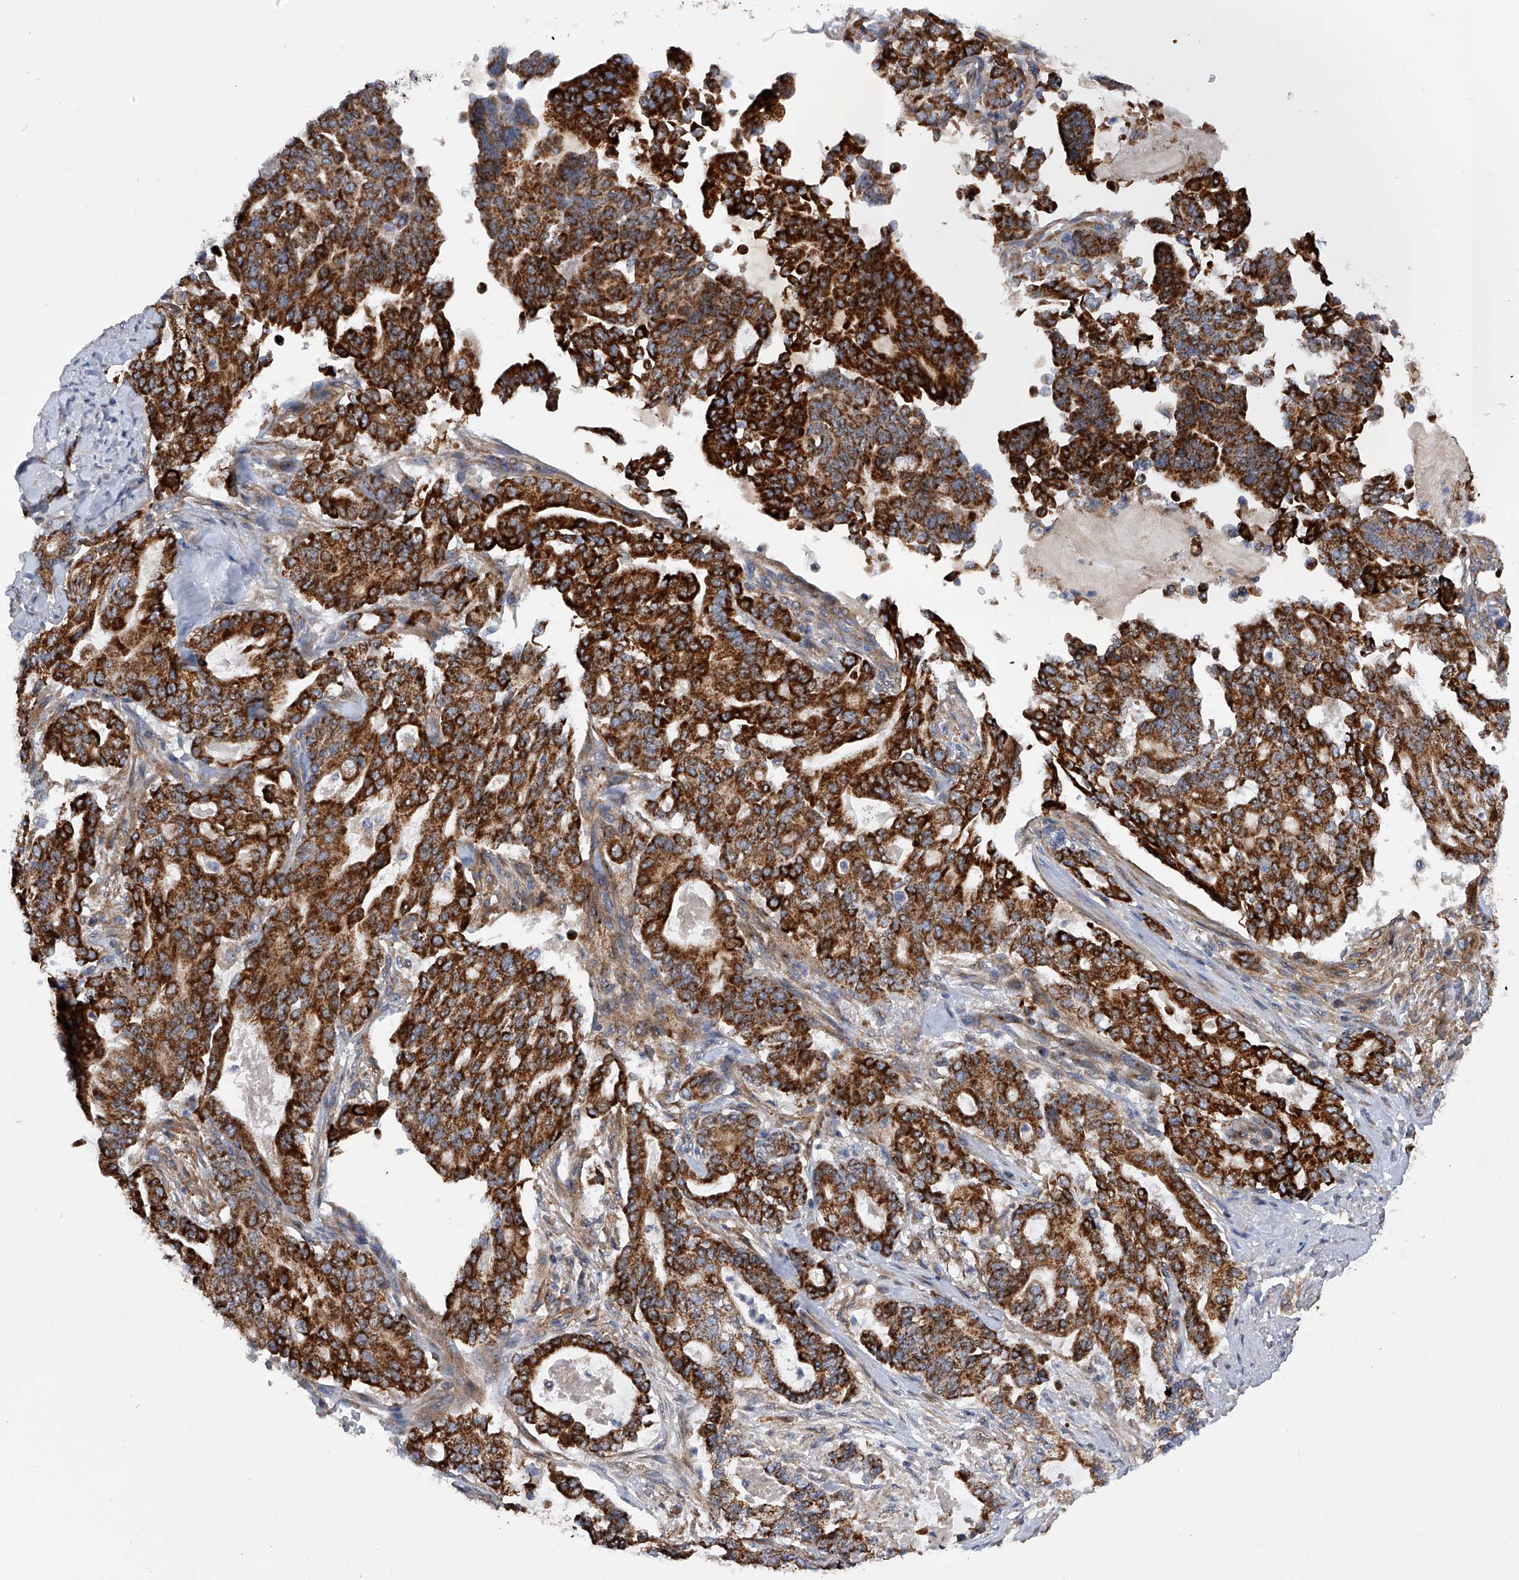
{"staining": {"intensity": "strong", "quantity": ">75%", "location": "cytoplasmic/membranous"}, "tissue": "pancreatic cancer", "cell_type": "Tumor cells", "image_type": "cancer", "snomed": [{"axis": "morphology", "description": "Adenocarcinoma, NOS"}, {"axis": "topography", "description": "Pancreas"}], "caption": "Brown immunohistochemical staining in human pancreatic cancer demonstrates strong cytoplasmic/membranous expression in approximately >75% of tumor cells.", "gene": "PDSS2", "patient": {"sex": "male", "age": 63}}